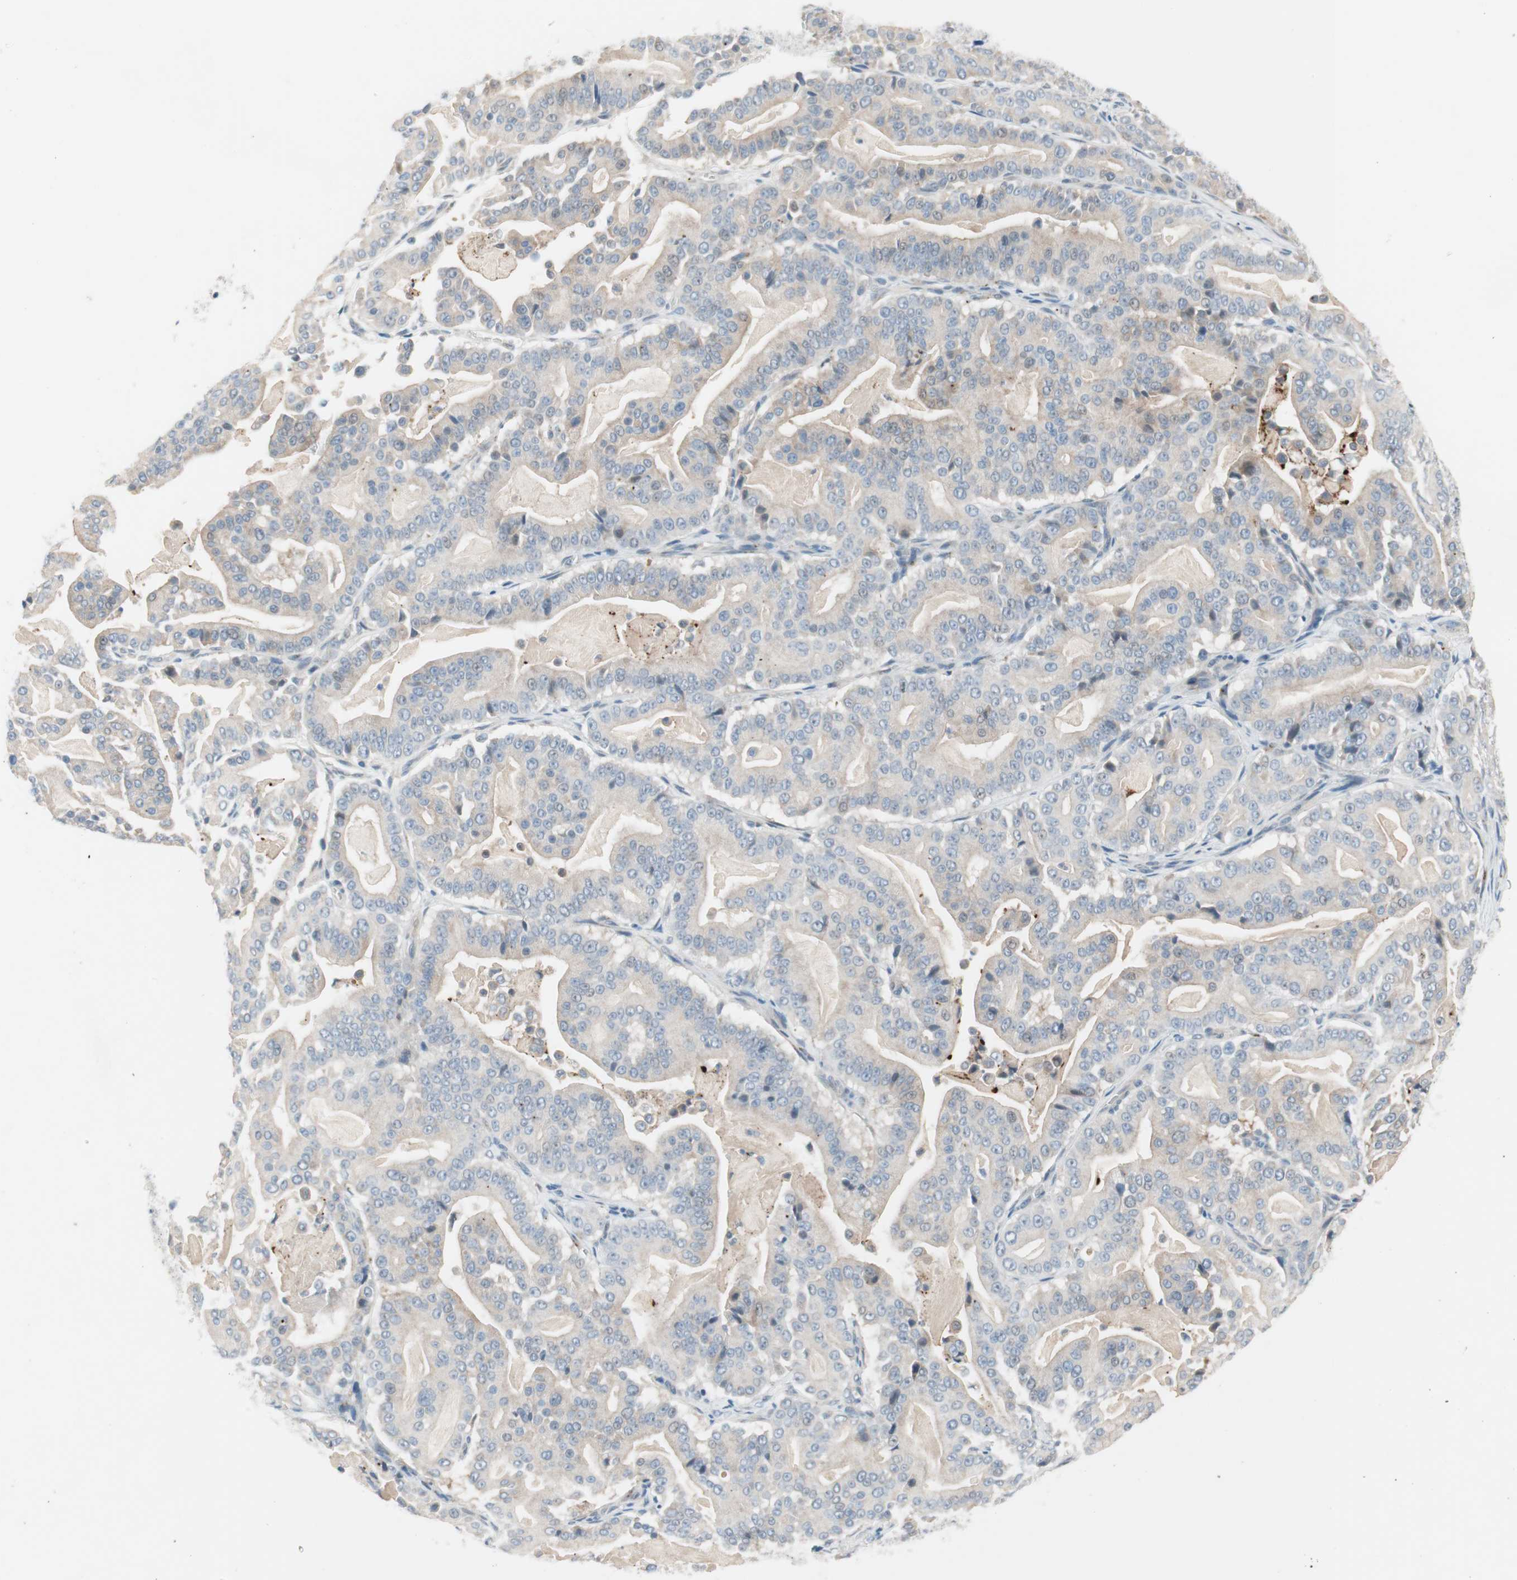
{"staining": {"intensity": "weak", "quantity": "25%-75%", "location": "cytoplasmic/membranous"}, "tissue": "pancreatic cancer", "cell_type": "Tumor cells", "image_type": "cancer", "snomed": [{"axis": "morphology", "description": "Adenocarcinoma, NOS"}, {"axis": "topography", "description": "Pancreas"}], "caption": "DAB immunohistochemical staining of human pancreatic cancer (adenocarcinoma) demonstrates weak cytoplasmic/membranous protein expression in approximately 25%-75% of tumor cells. Immunohistochemistry stains the protein of interest in brown and the nuclei are stained blue.", "gene": "PDZK1", "patient": {"sex": "male", "age": 63}}